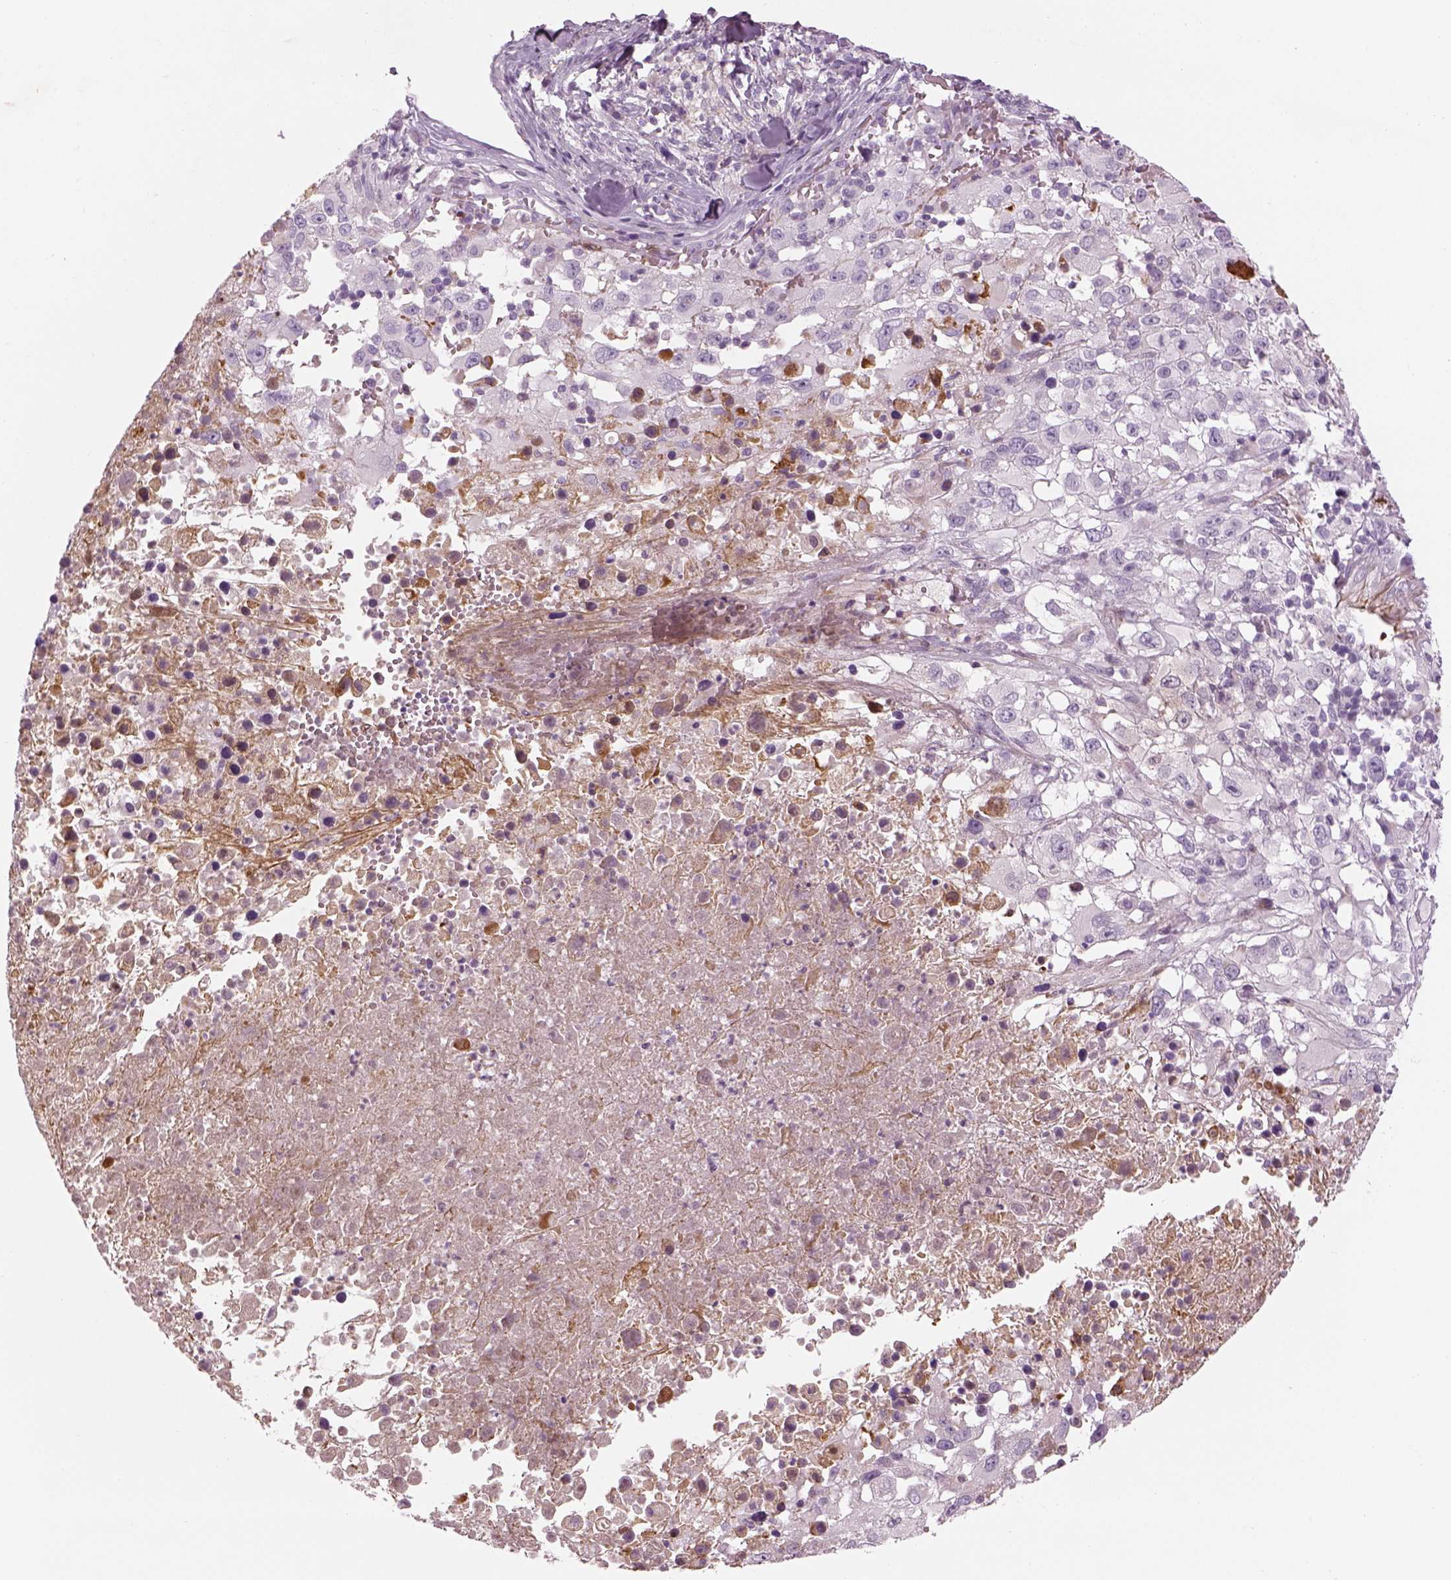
{"staining": {"intensity": "negative", "quantity": "none", "location": "none"}, "tissue": "melanoma", "cell_type": "Tumor cells", "image_type": "cancer", "snomed": [{"axis": "morphology", "description": "Malignant melanoma, Metastatic site"}, {"axis": "topography", "description": "Soft tissue"}], "caption": "Human malignant melanoma (metastatic site) stained for a protein using immunohistochemistry (IHC) shows no positivity in tumor cells.", "gene": "PABPC1L2B", "patient": {"sex": "male", "age": 50}}